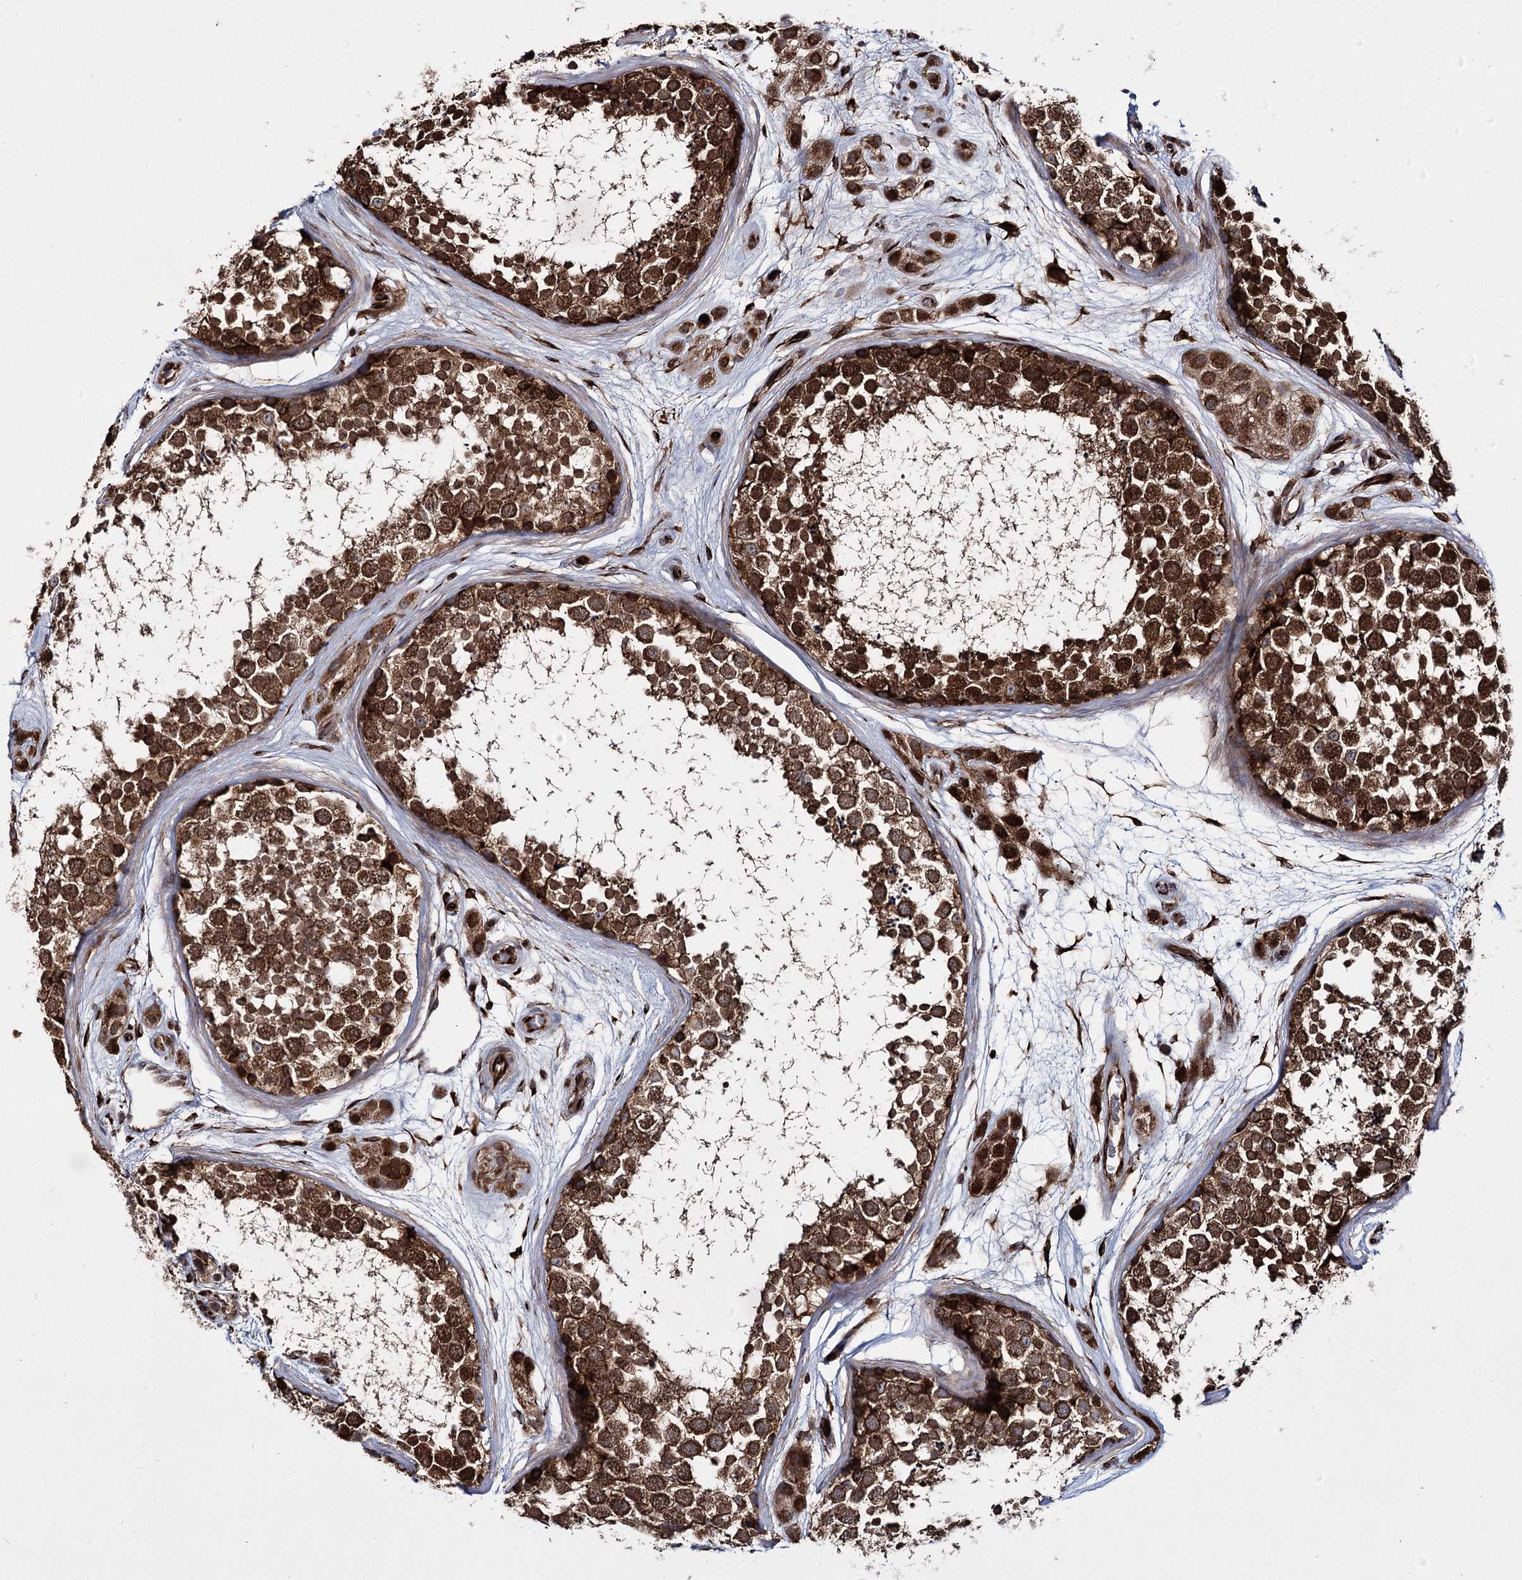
{"staining": {"intensity": "strong", "quantity": ">75%", "location": "cytoplasmic/membranous,nuclear"}, "tissue": "testis", "cell_type": "Cells in seminiferous ducts", "image_type": "normal", "snomed": [{"axis": "morphology", "description": "Normal tissue, NOS"}, {"axis": "topography", "description": "Testis"}], "caption": "Protein analysis of normal testis reveals strong cytoplasmic/membranous,nuclear positivity in about >75% of cells in seminiferous ducts.", "gene": "HECTD2", "patient": {"sex": "male", "age": 56}}